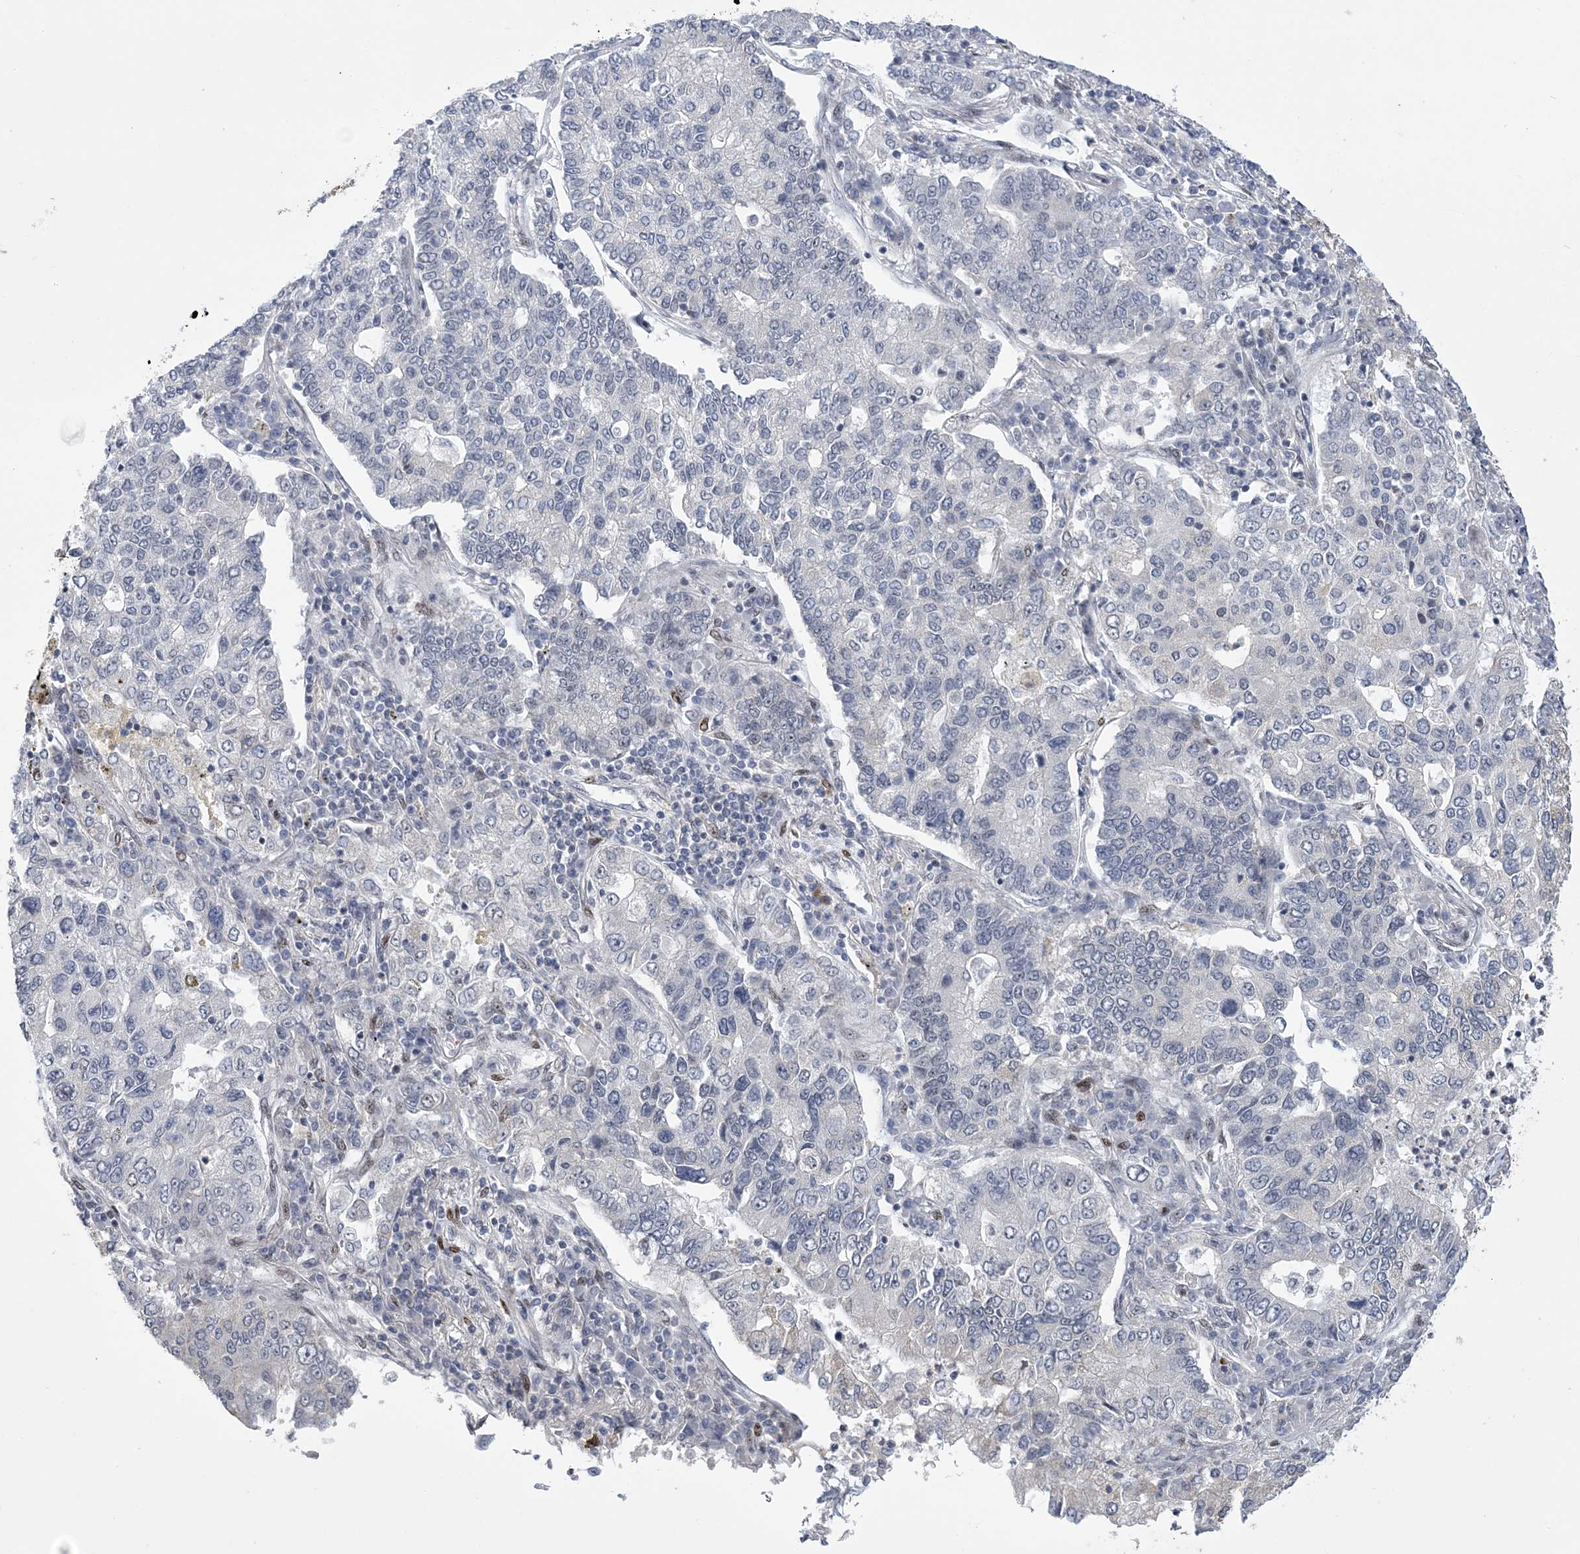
{"staining": {"intensity": "negative", "quantity": "none", "location": "none"}, "tissue": "lung cancer", "cell_type": "Tumor cells", "image_type": "cancer", "snomed": [{"axis": "morphology", "description": "Adenocarcinoma, NOS"}, {"axis": "topography", "description": "Lung"}], "caption": "Lung cancer (adenocarcinoma) was stained to show a protein in brown. There is no significant staining in tumor cells. The staining was performed using DAB (3,3'-diaminobenzidine) to visualize the protein expression in brown, while the nuclei were stained in blue with hematoxylin (Magnification: 20x).", "gene": "HOMEZ", "patient": {"sex": "male", "age": 49}}